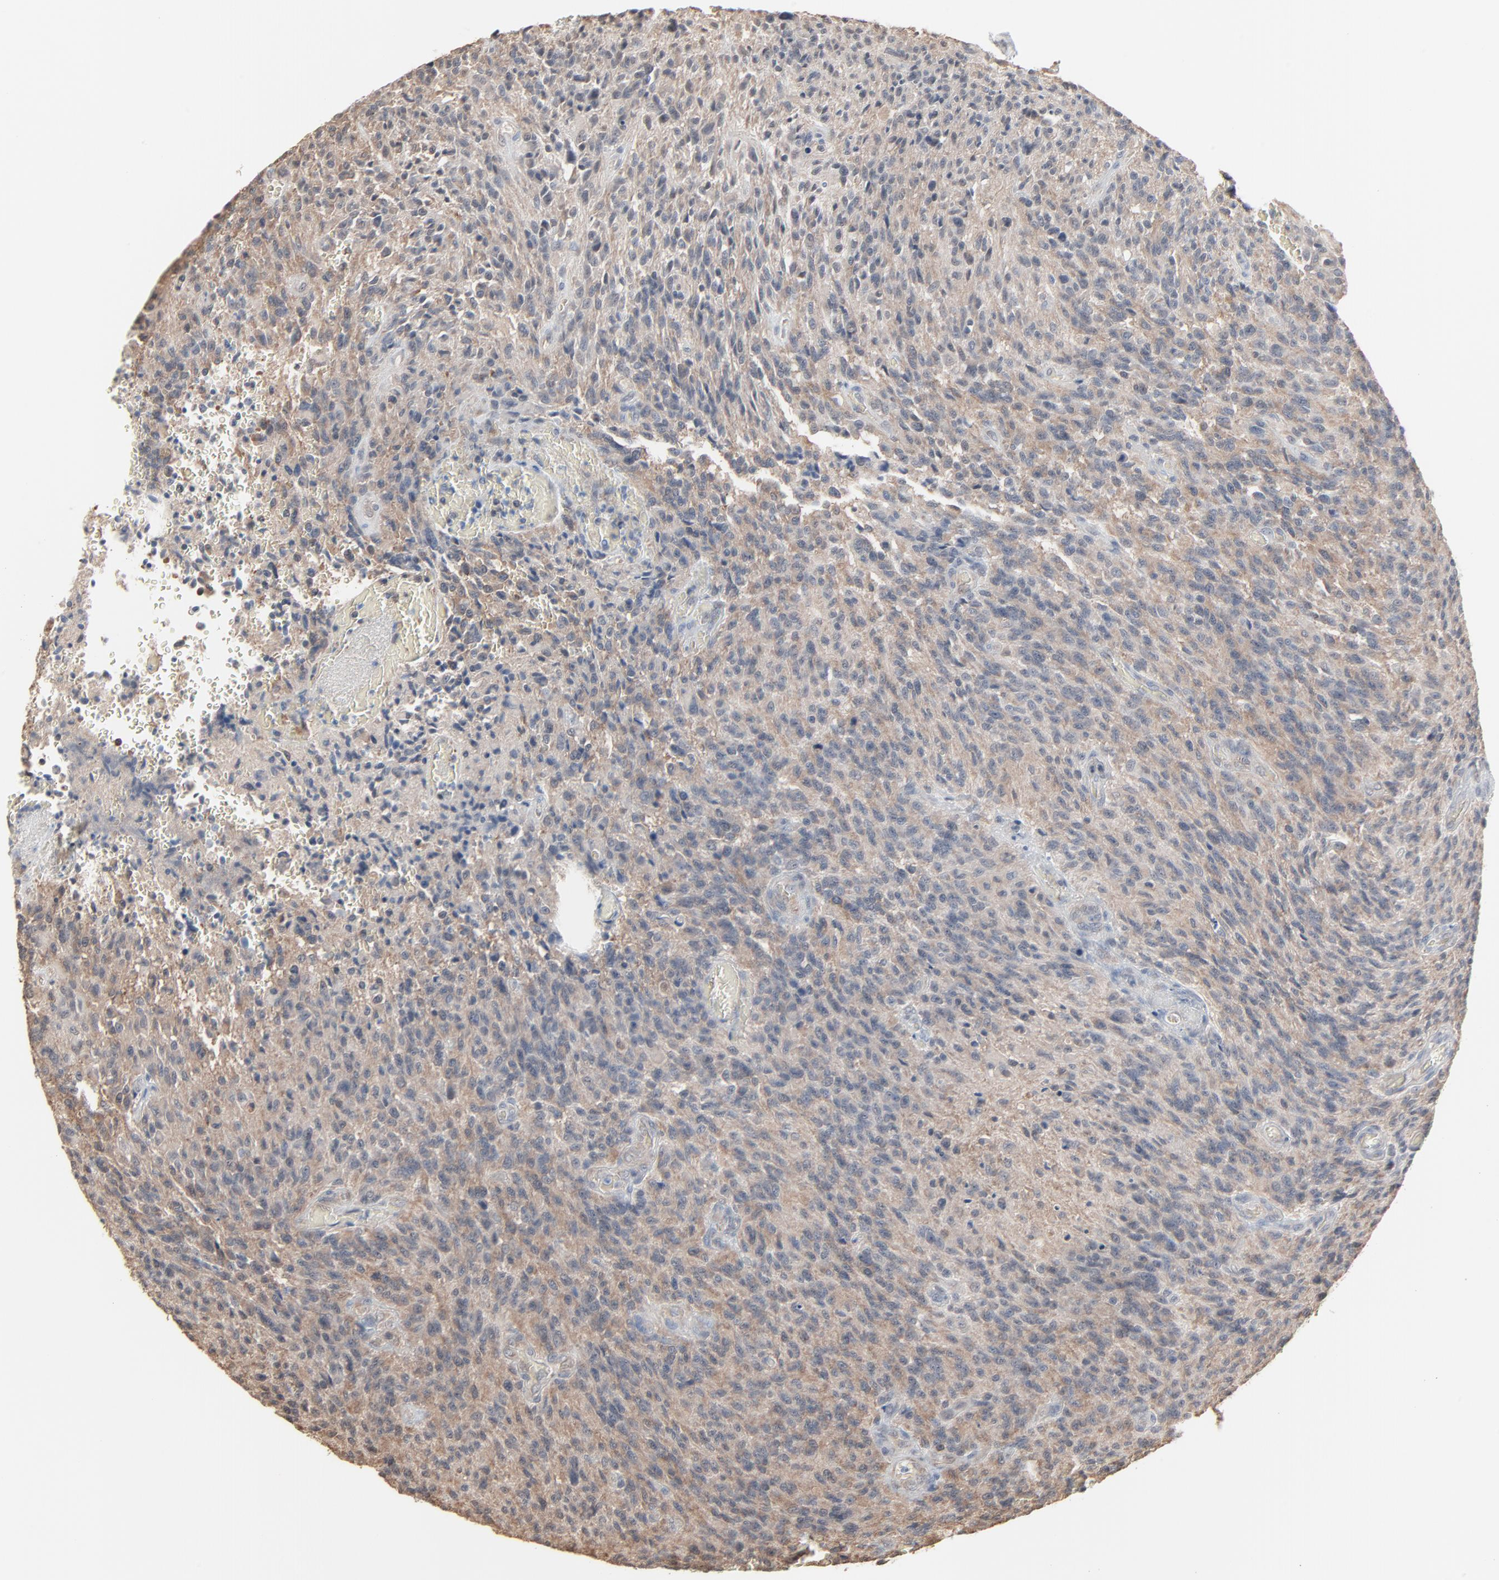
{"staining": {"intensity": "weak", "quantity": ">75%", "location": "cytoplasmic/membranous"}, "tissue": "glioma", "cell_type": "Tumor cells", "image_type": "cancer", "snomed": [{"axis": "morphology", "description": "Normal tissue, NOS"}, {"axis": "morphology", "description": "Glioma, malignant, High grade"}, {"axis": "topography", "description": "Cerebral cortex"}], "caption": "Immunohistochemistry of high-grade glioma (malignant) demonstrates low levels of weak cytoplasmic/membranous staining in approximately >75% of tumor cells. Nuclei are stained in blue.", "gene": "CCT5", "patient": {"sex": "male", "age": 56}}